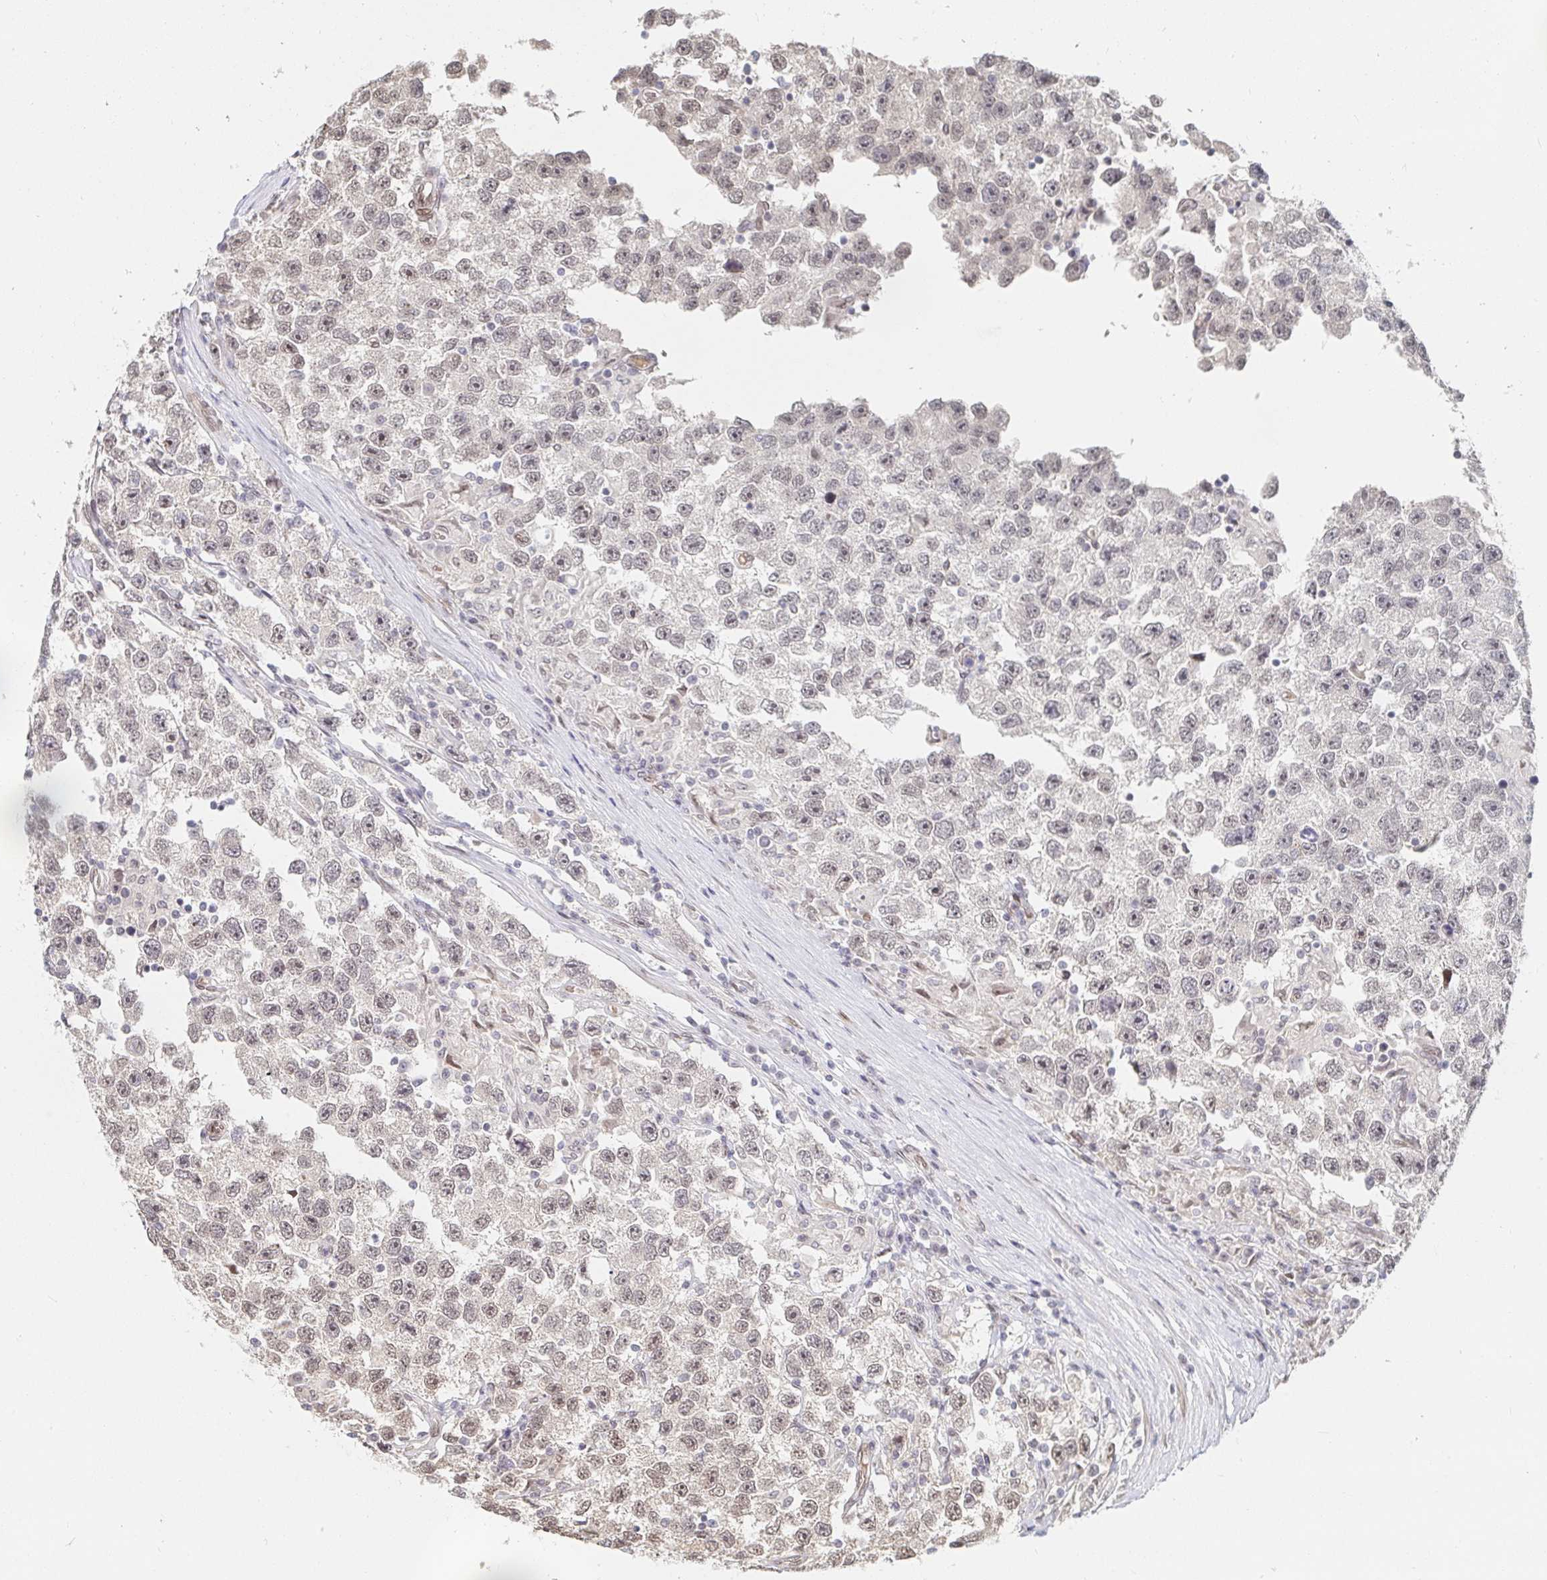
{"staining": {"intensity": "weak", "quantity": "<25%", "location": "nuclear"}, "tissue": "testis cancer", "cell_type": "Tumor cells", "image_type": "cancer", "snomed": [{"axis": "morphology", "description": "Seminoma, NOS"}, {"axis": "topography", "description": "Testis"}], "caption": "Immunohistochemistry (IHC) histopathology image of human seminoma (testis) stained for a protein (brown), which demonstrates no expression in tumor cells. The staining is performed using DAB (3,3'-diaminobenzidine) brown chromogen with nuclei counter-stained in using hematoxylin.", "gene": "CHD2", "patient": {"sex": "male", "age": 26}}